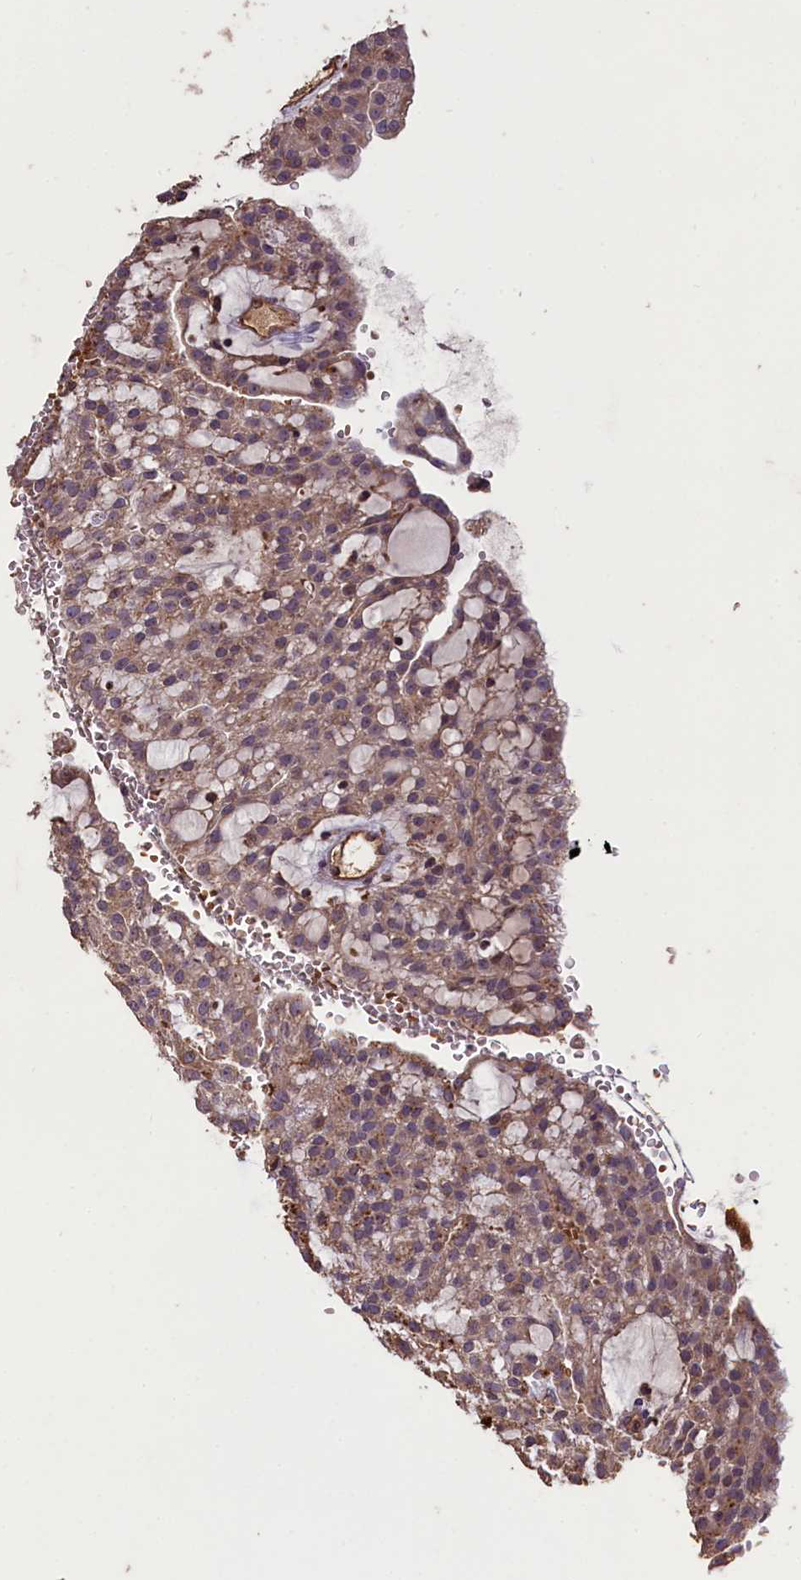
{"staining": {"intensity": "weak", "quantity": ">75%", "location": "cytoplasmic/membranous"}, "tissue": "renal cancer", "cell_type": "Tumor cells", "image_type": "cancer", "snomed": [{"axis": "morphology", "description": "Adenocarcinoma, NOS"}, {"axis": "topography", "description": "Kidney"}], "caption": "Weak cytoplasmic/membranous expression for a protein is seen in approximately >75% of tumor cells of adenocarcinoma (renal) using immunohistochemistry (IHC).", "gene": "CLRN2", "patient": {"sex": "male", "age": 63}}